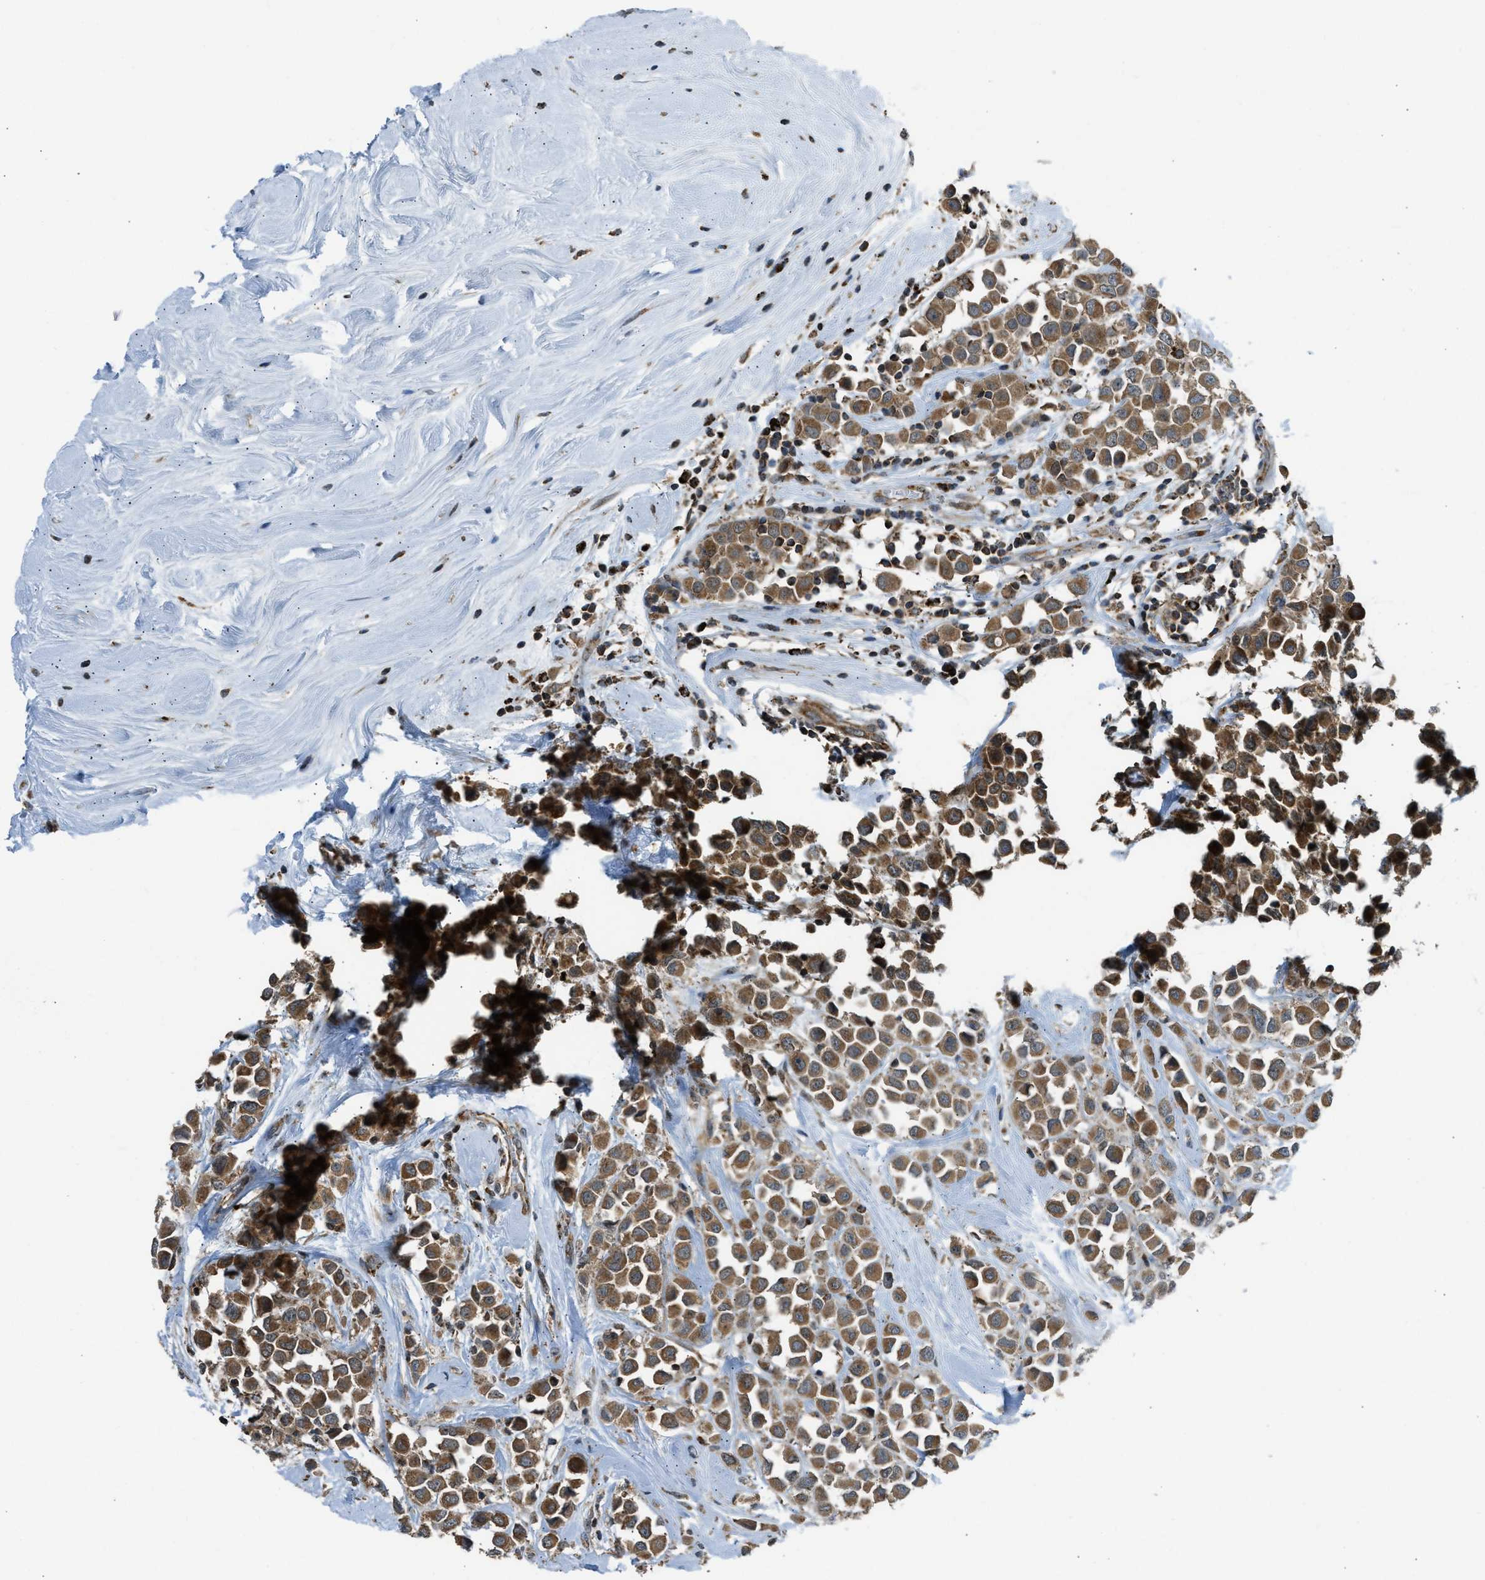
{"staining": {"intensity": "moderate", "quantity": ">75%", "location": "cytoplasmic/membranous"}, "tissue": "breast cancer", "cell_type": "Tumor cells", "image_type": "cancer", "snomed": [{"axis": "morphology", "description": "Duct carcinoma"}, {"axis": "topography", "description": "Breast"}], "caption": "Human breast infiltrating ductal carcinoma stained for a protein (brown) demonstrates moderate cytoplasmic/membranous positive positivity in about >75% of tumor cells.", "gene": "SESN2", "patient": {"sex": "female", "age": 61}}